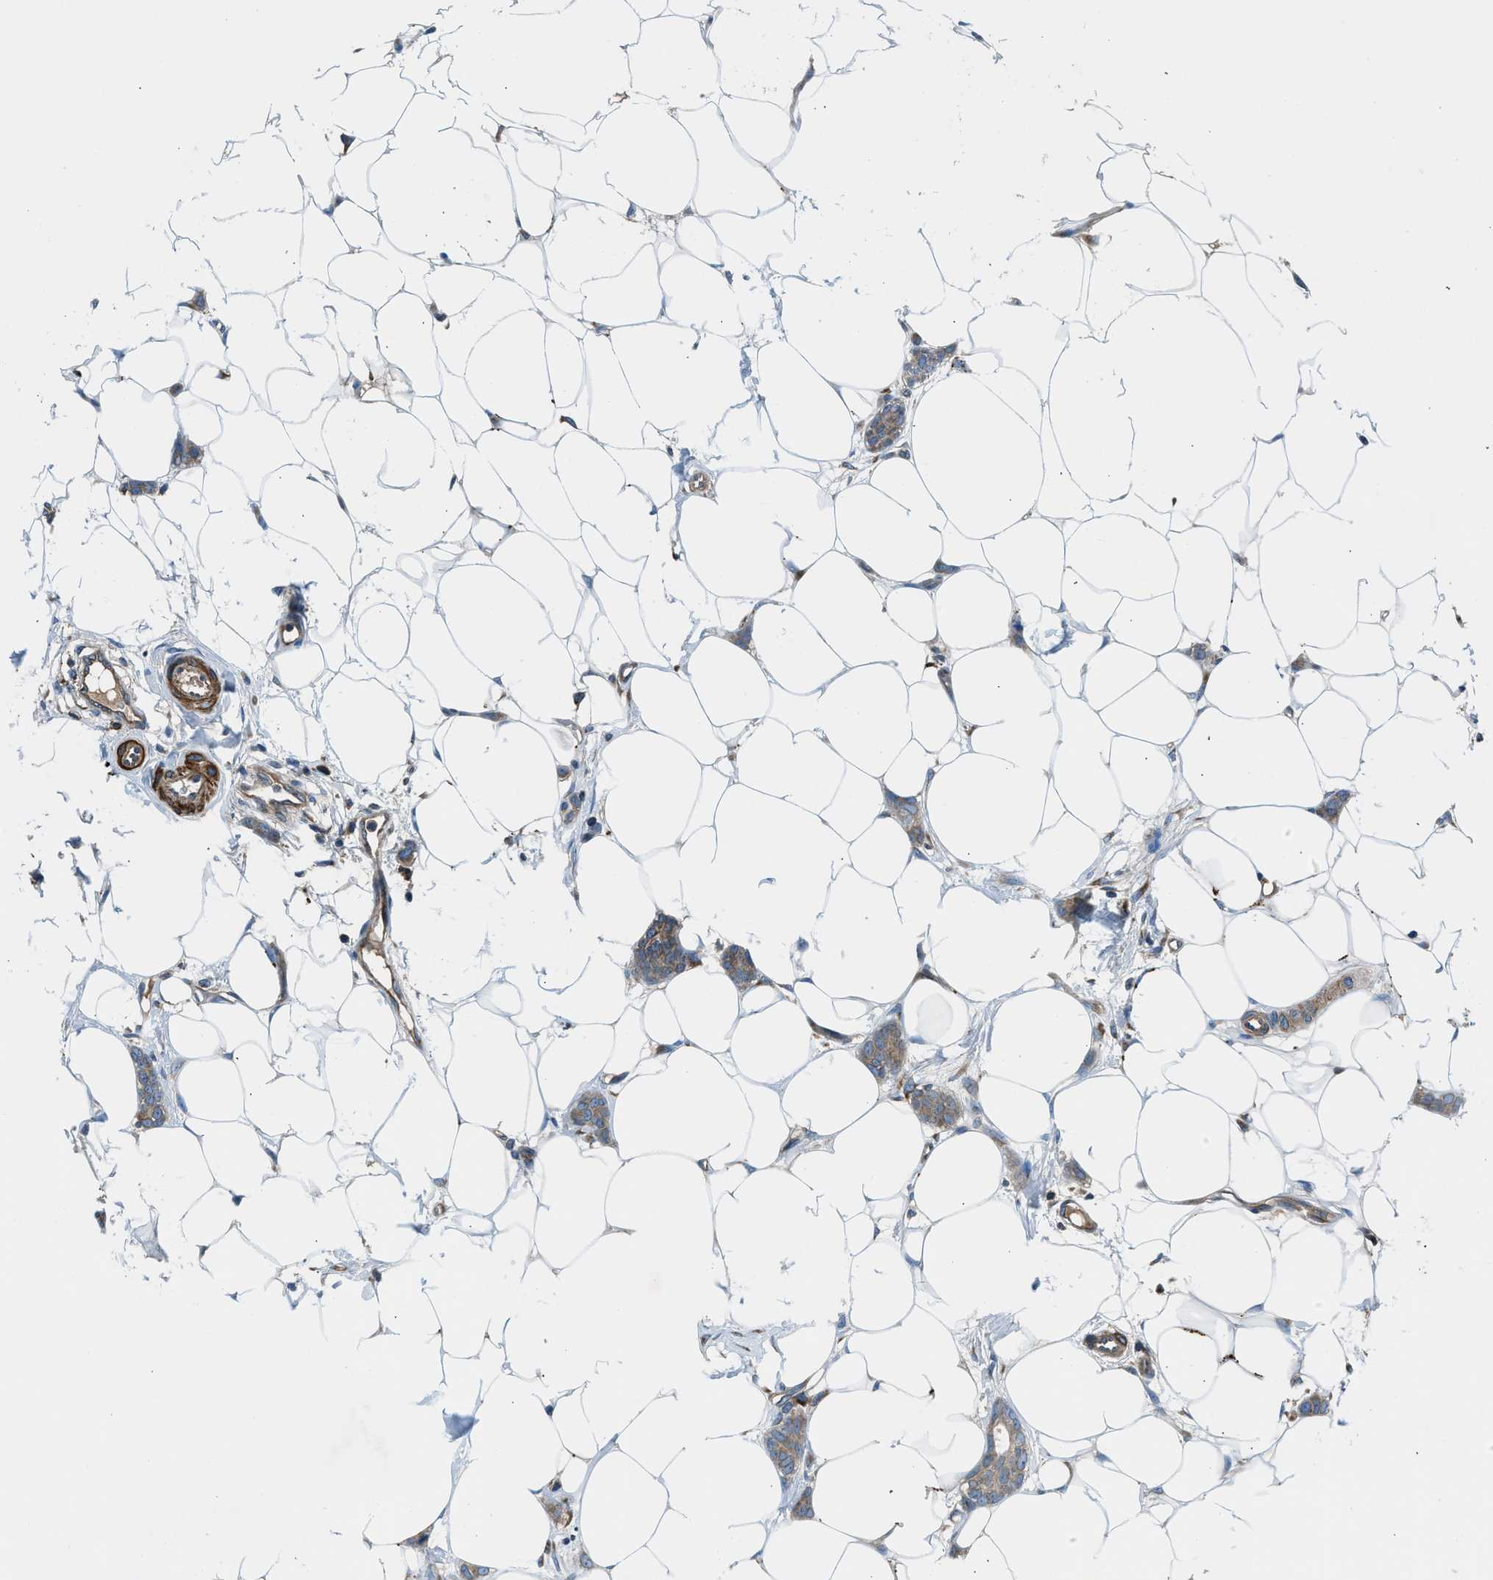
{"staining": {"intensity": "weak", "quantity": ">75%", "location": "cytoplasmic/membranous"}, "tissue": "breast cancer", "cell_type": "Tumor cells", "image_type": "cancer", "snomed": [{"axis": "morphology", "description": "Lobular carcinoma"}, {"axis": "topography", "description": "Skin"}, {"axis": "topography", "description": "Breast"}], "caption": "The immunohistochemical stain shows weak cytoplasmic/membranous positivity in tumor cells of lobular carcinoma (breast) tissue.", "gene": "LMBR1", "patient": {"sex": "female", "age": 46}}